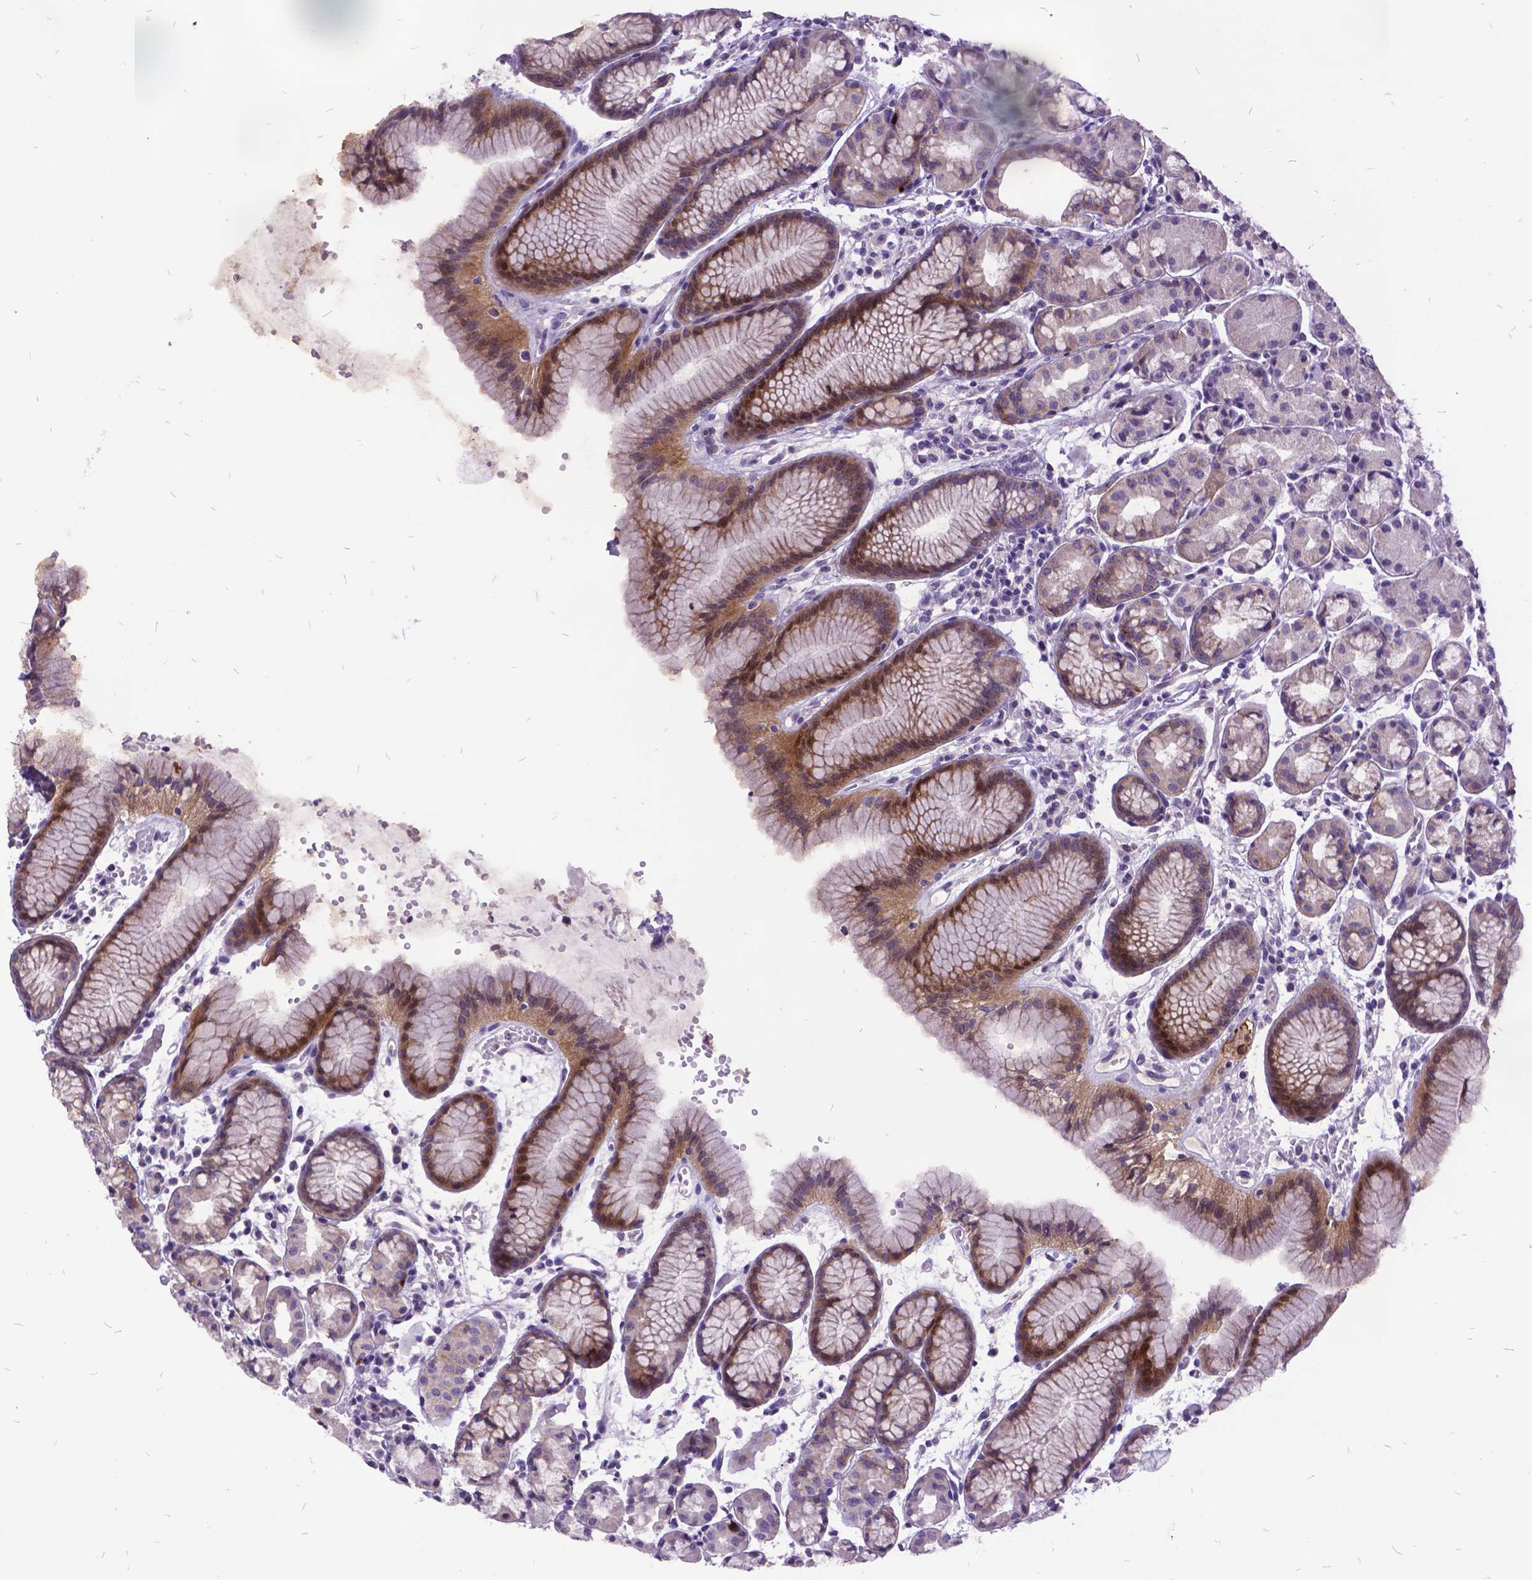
{"staining": {"intensity": "weak", "quantity": "25%-75%", "location": "cytoplasmic/membranous"}, "tissue": "stomach", "cell_type": "Glandular cells", "image_type": "normal", "snomed": [{"axis": "morphology", "description": "Normal tissue, NOS"}, {"axis": "topography", "description": "Stomach, upper"}], "caption": "Immunohistochemical staining of normal human stomach demonstrates low levels of weak cytoplasmic/membranous positivity in approximately 25%-75% of glandular cells.", "gene": "ITGB6", "patient": {"sex": "male", "age": 47}}